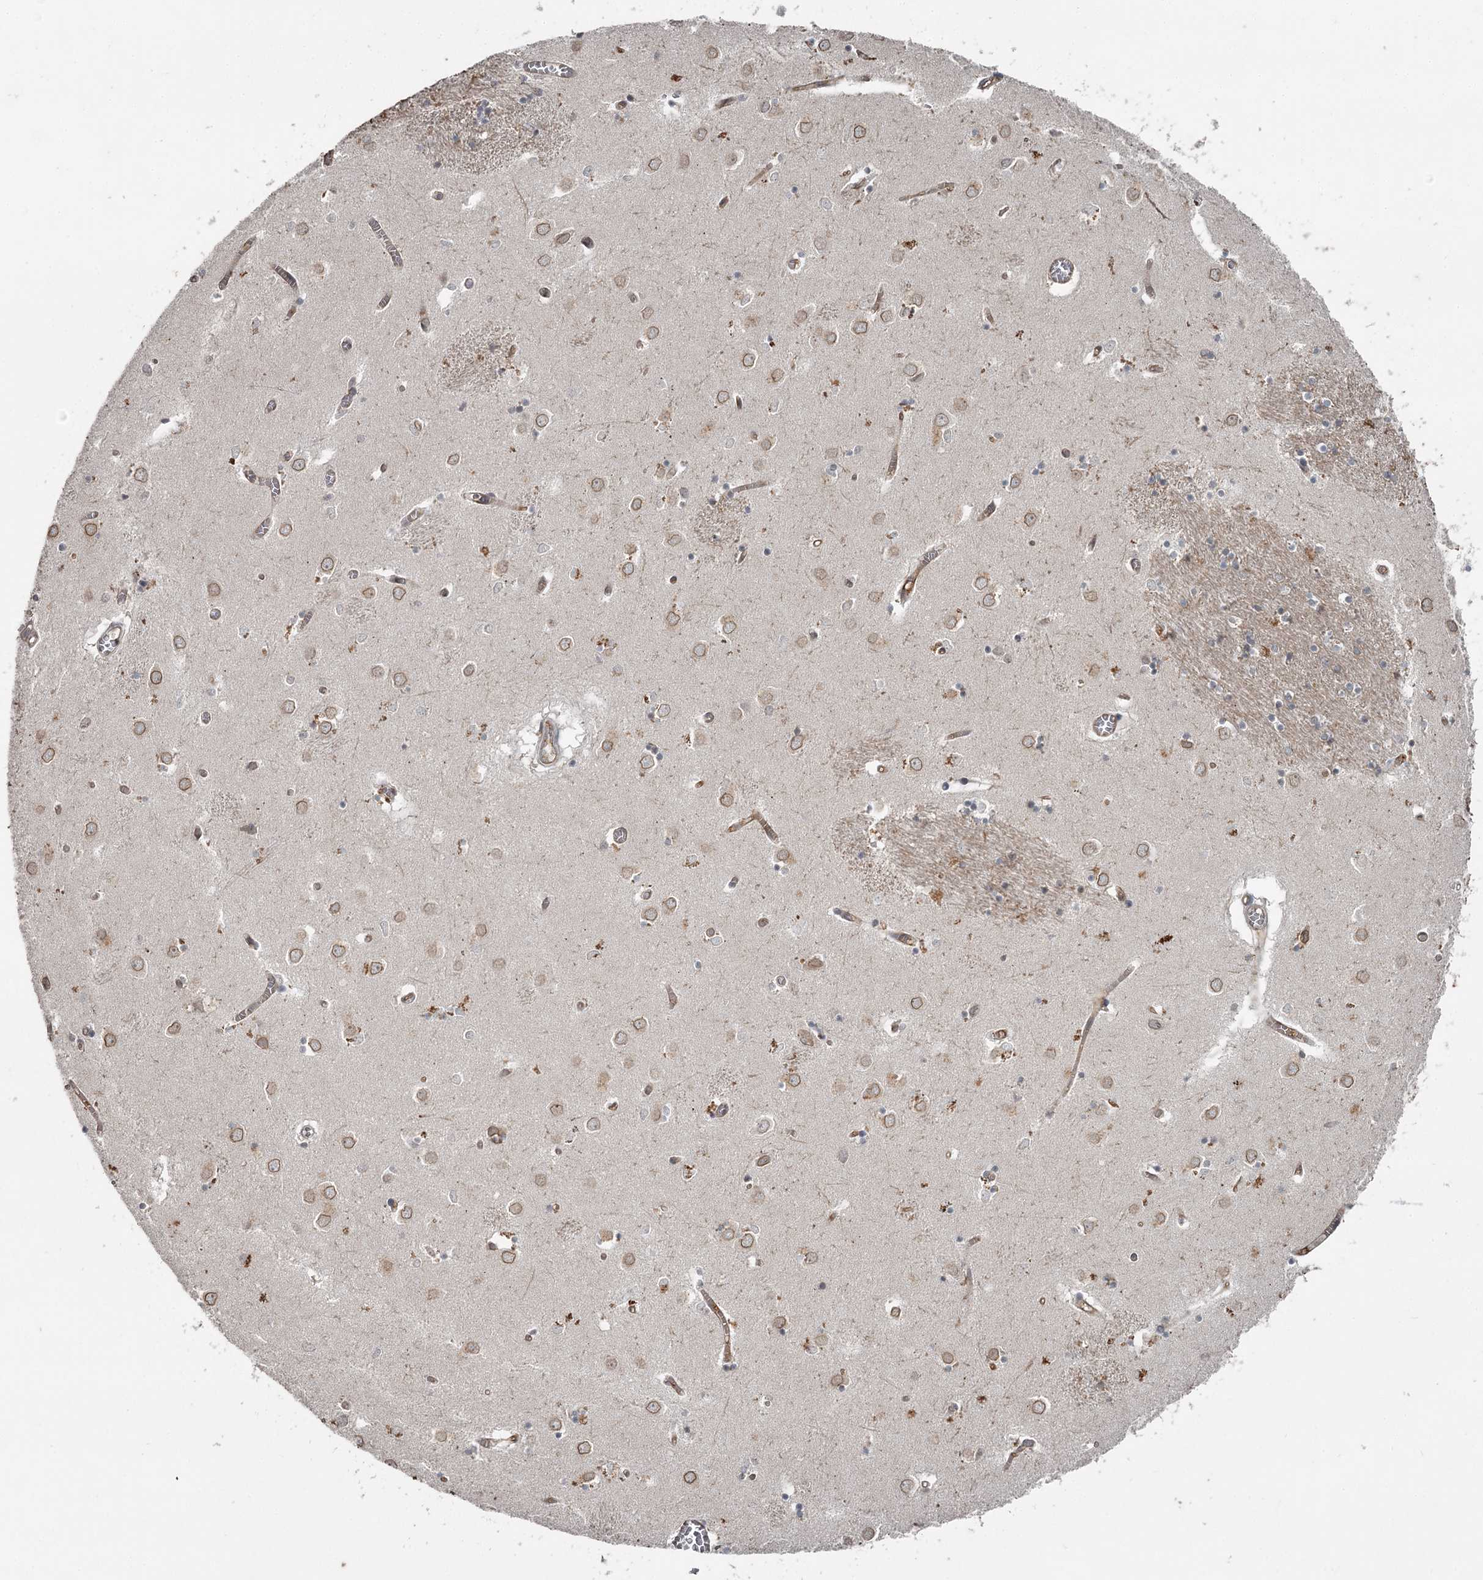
{"staining": {"intensity": "weak", "quantity": "<25%", "location": "cytoplasmic/membranous"}, "tissue": "caudate", "cell_type": "Glial cells", "image_type": "normal", "snomed": [{"axis": "morphology", "description": "Normal tissue, NOS"}, {"axis": "topography", "description": "Lateral ventricle wall"}], "caption": "This is an immunohistochemistry (IHC) image of normal caudate. There is no staining in glial cells.", "gene": "SLC39A8", "patient": {"sex": "male", "age": 70}}